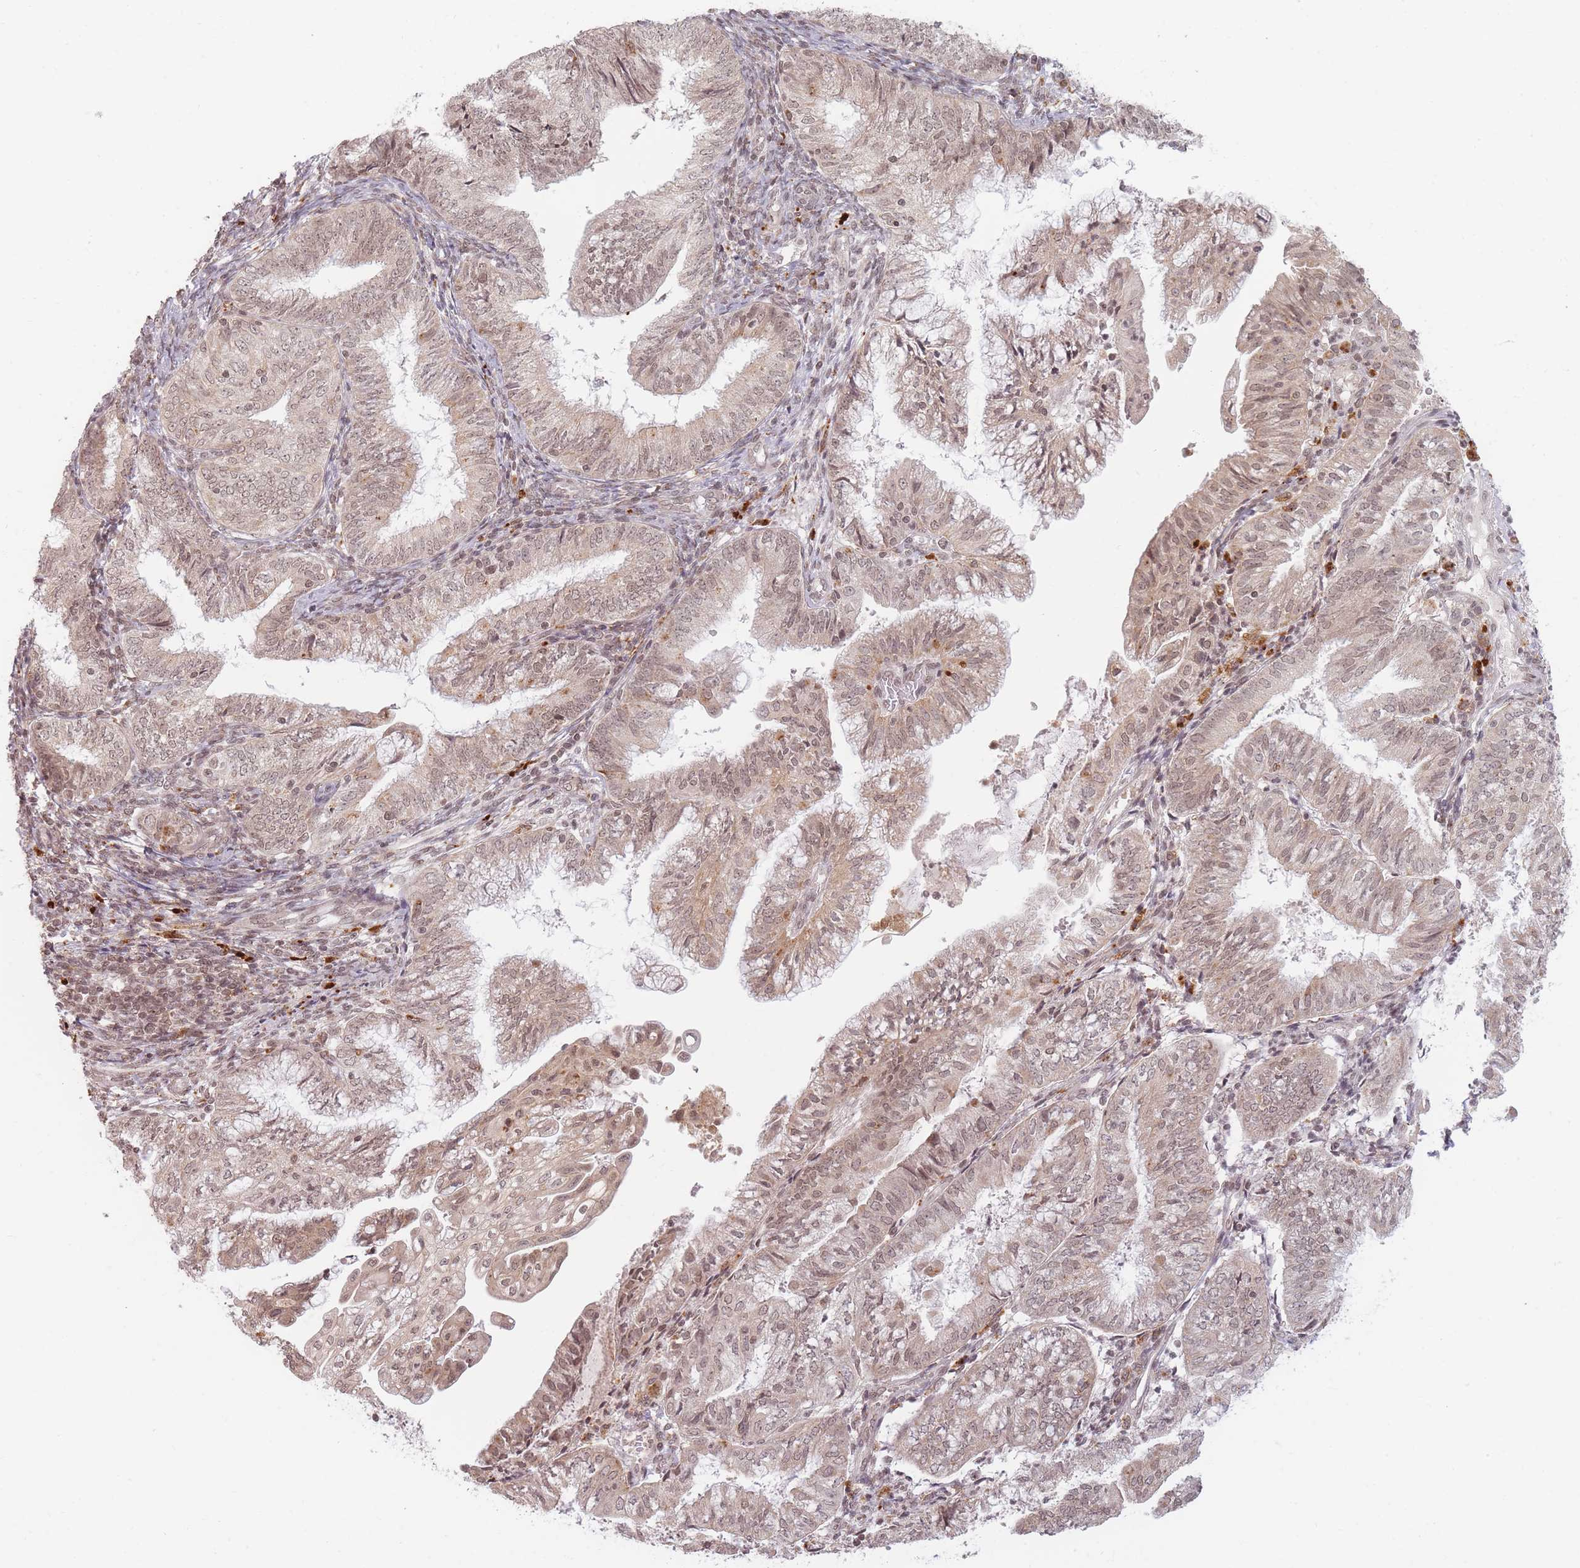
{"staining": {"intensity": "weak", "quantity": ">75%", "location": "nuclear"}, "tissue": "endometrial cancer", "cell_type": "Tumor cells", "image_type": "cancer", "snomed": [{"axis": "morphology", "description": "Adenocarcinoma, NOS"}, {"axis": "topography", "description": "Endometrium"}], "caption": "This is an image of immunohistochemistry staining of endometrial cancer (adenocarcinoma), which shows weak expression in the nuclear of tumor cells.", "gene": "SPATA45", "patient": {"sex": "female", "age": 55}}